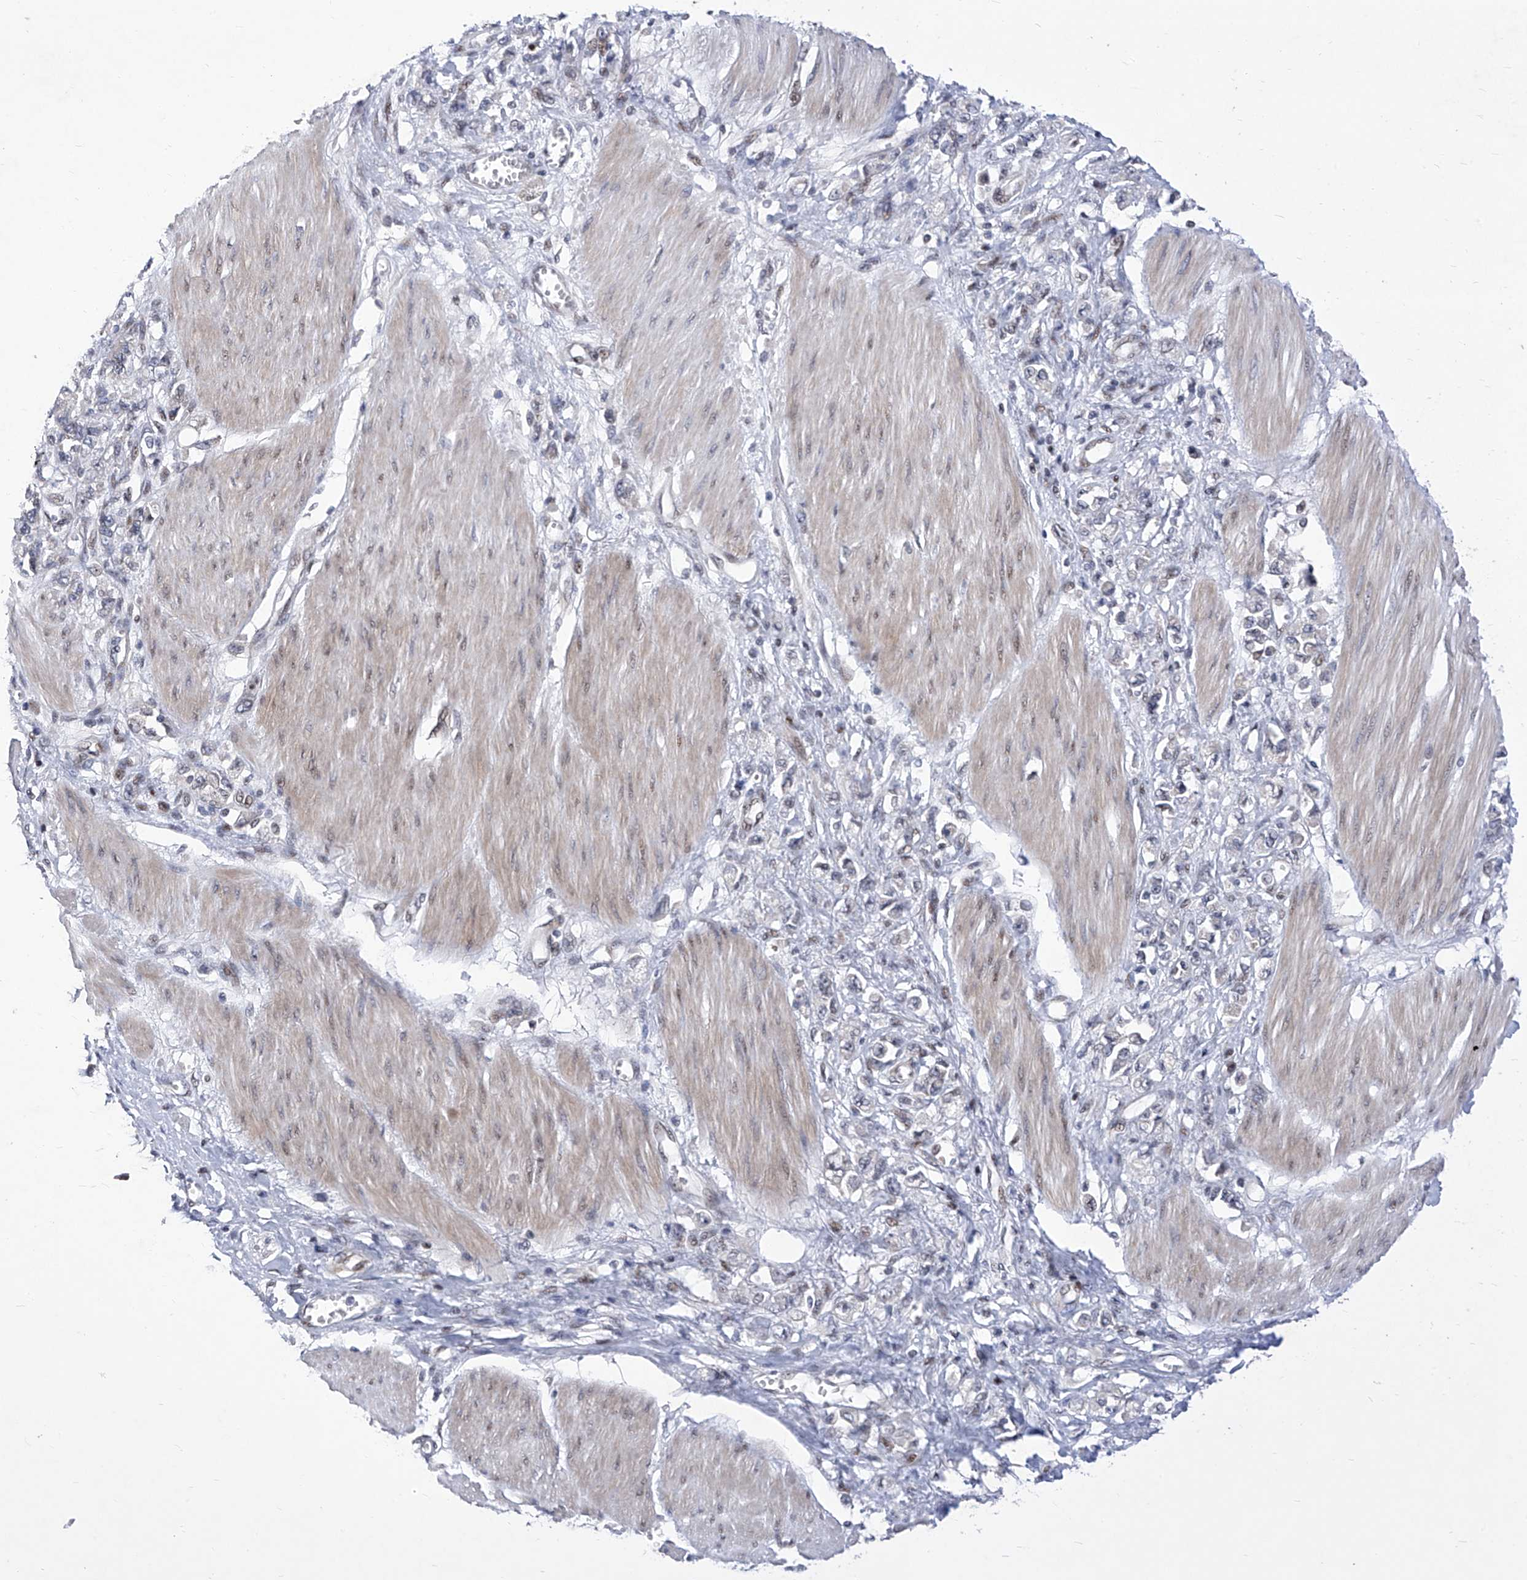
{"staining": {"intensity": "weak", "quantity": "<25%", "location": "nuclear"}, "tissue": "stomach cancer", "cell_type": "Tumor cells", "image_type": "cancer", "snomed": [{"axis": "morphology", "description": "Adenocarcinoma, NOS"}, {"axis": "topography", "description": "Stomach"}], "caption": "This is a micrograph of IHC staining of adenocarcinoma (stomach), which shows no positivity in tumor cells. (Immunohistochemistry (ihc), brightfield microscopy, high magnification).", "gene": "NUFIP1", "patient": {"sex": "female", "age": 76}}